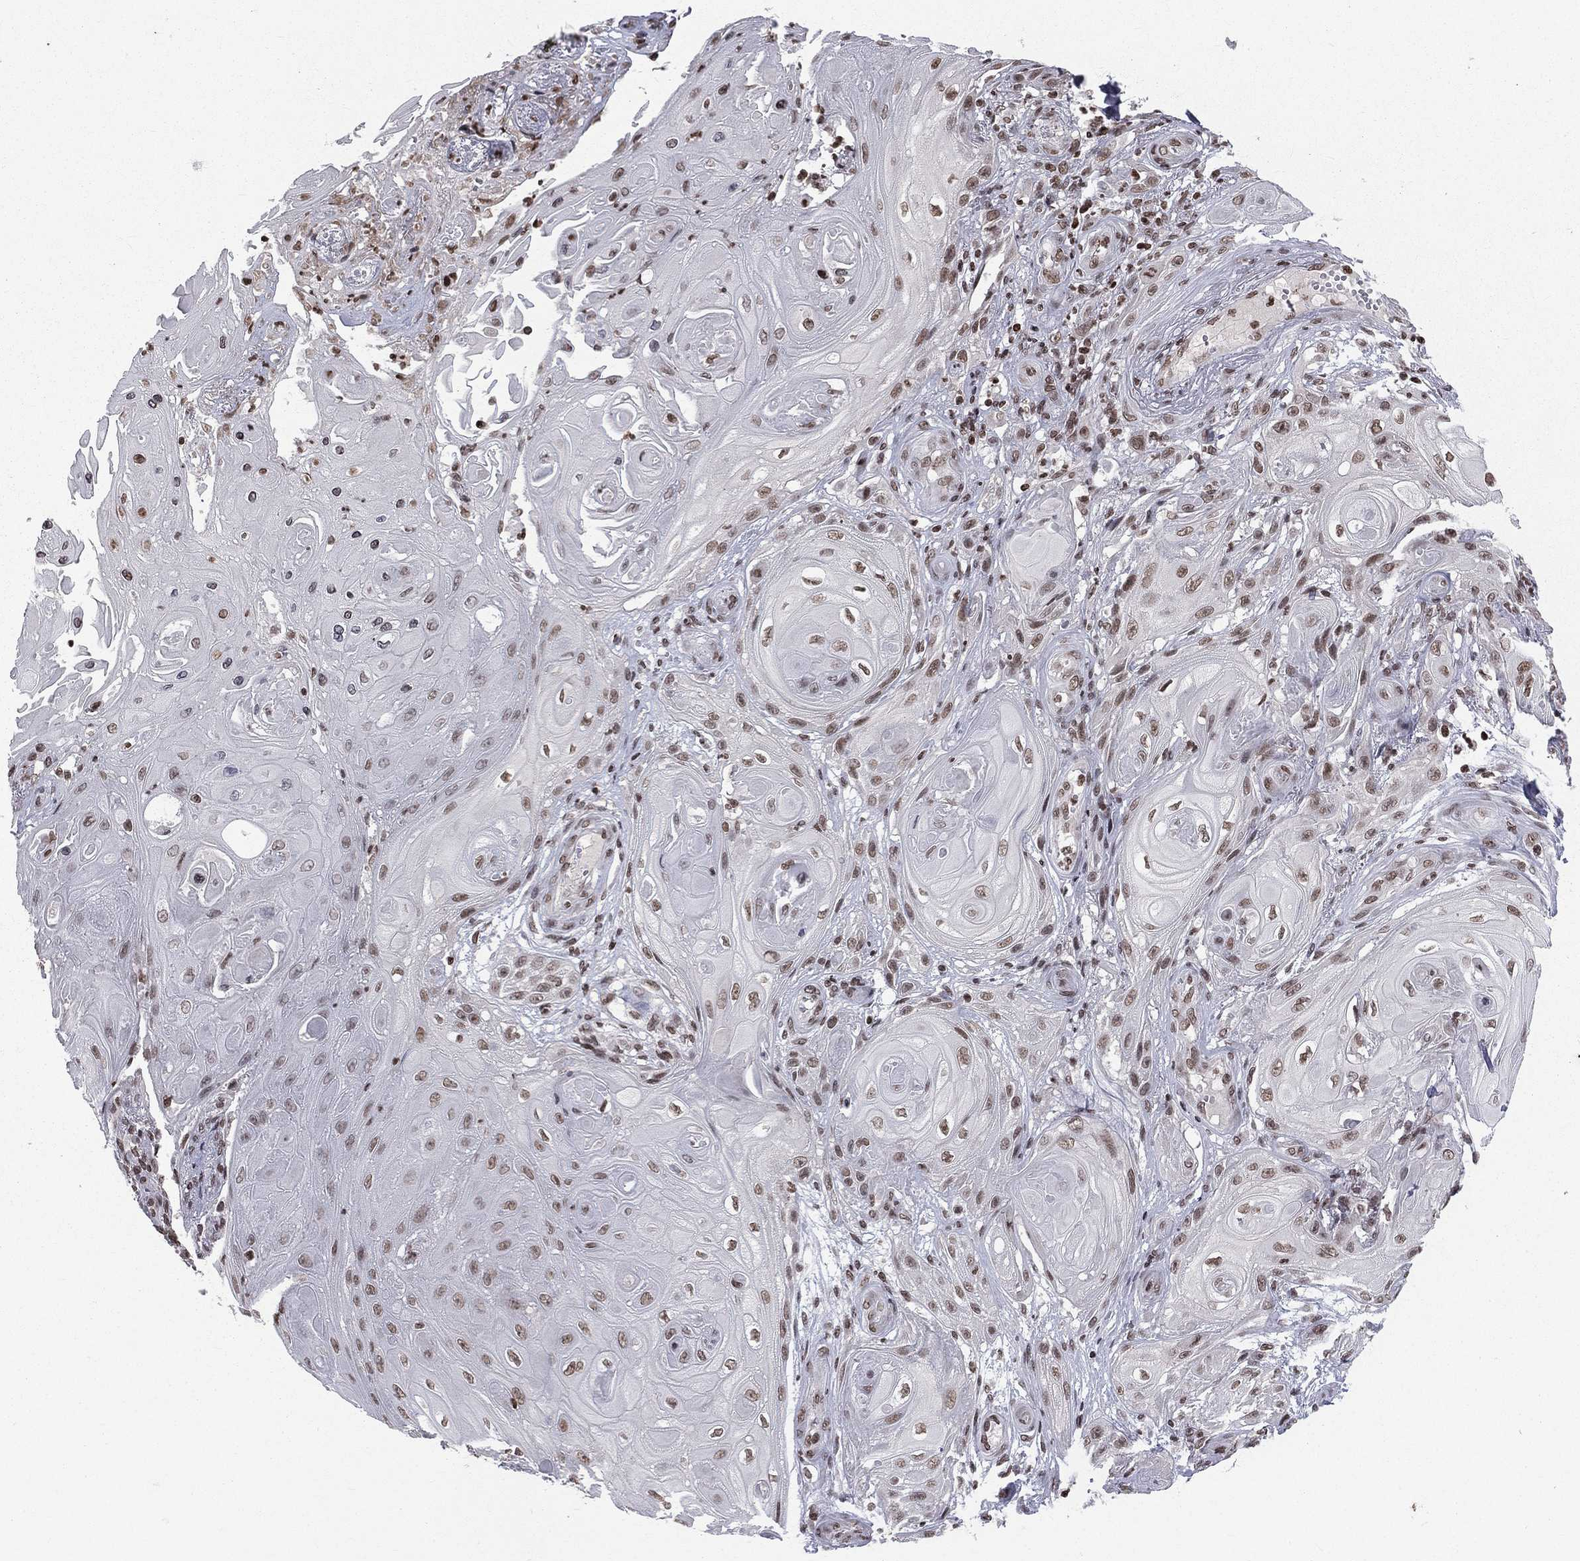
{"staining": {"intensity": "moderate", "quantity": ">75%", "location": "nuclear"}, "tissue": "skin cancer", "cell_type": "Tumor cells", "image_type": "cancer", "snomed": [{"axis": "morphology", "description": "Squamous cell carcinoma, NOS"}, {"axis": "topography", "description": "Skin"}], "caption": "A high-resolution micrograph shows IHC staining of skin cancer (squamous cell carcinoma), which exhibits moderate nuclear staining in approximately >75% of tumor cells. The staining was performed using DAB (3,3'-diaminobenzidine) to visualize the protein expression in brown, while the nuclei were stained in blue with hematoxylin (Magnification: 20x).", "gene": "RFX7", "patient": {"sex": "male", "age": 62}}